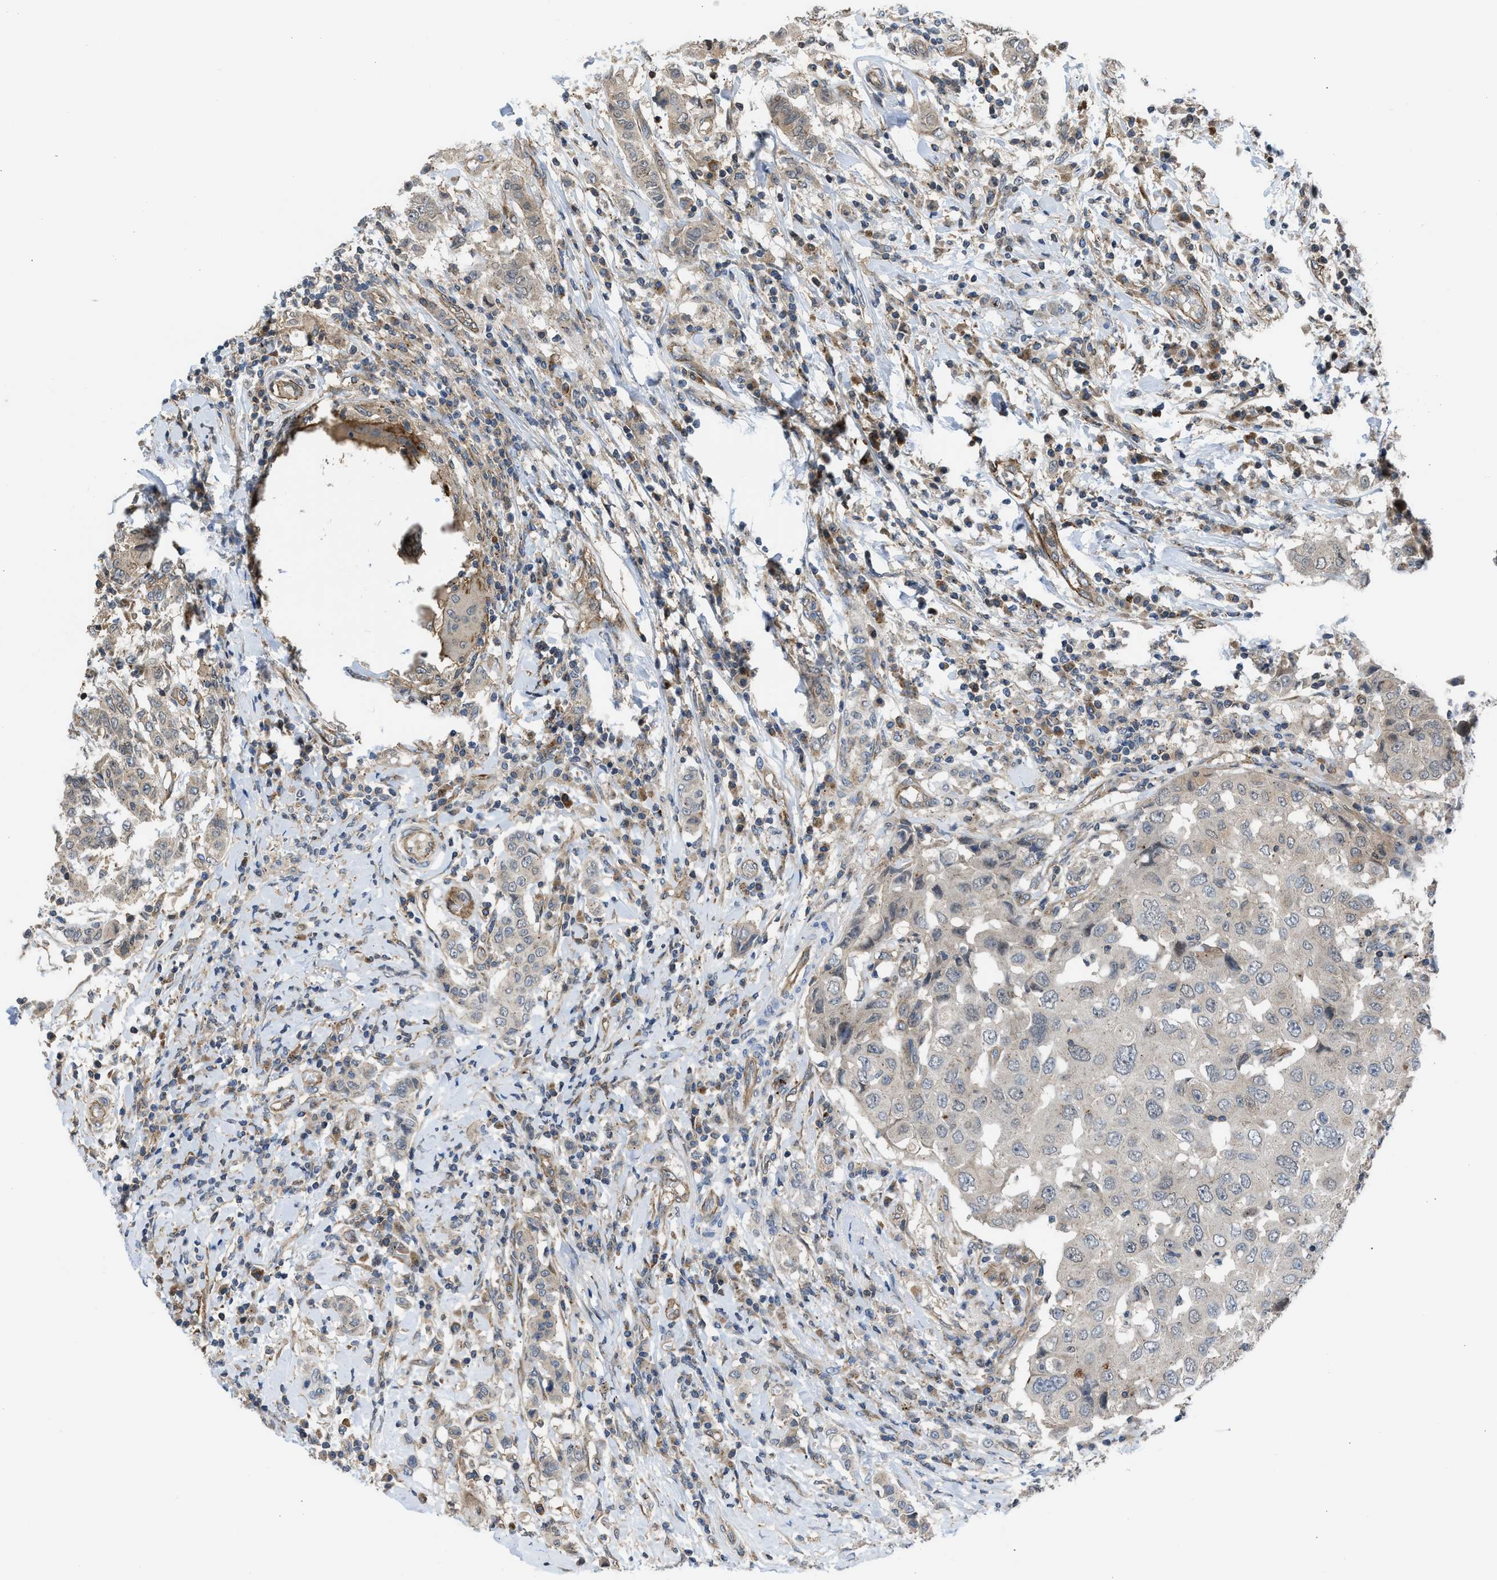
{"staining": {"intensity": "negative", "quantity": "none", "location": "none"}, "tissue": "breast cancer", "cell_type": "Tumor cells", "image_type": "cancer", "snomed": [{"axis": "morphology", "description": "Duct carcinoma"}, {"axis": "topography", "description": "Breast"}], "caption": "Tumor cells show no significant expression in breast cancer.", "gene": "GPATCH2L", "patient": {"sex": "female", "age": 27}}